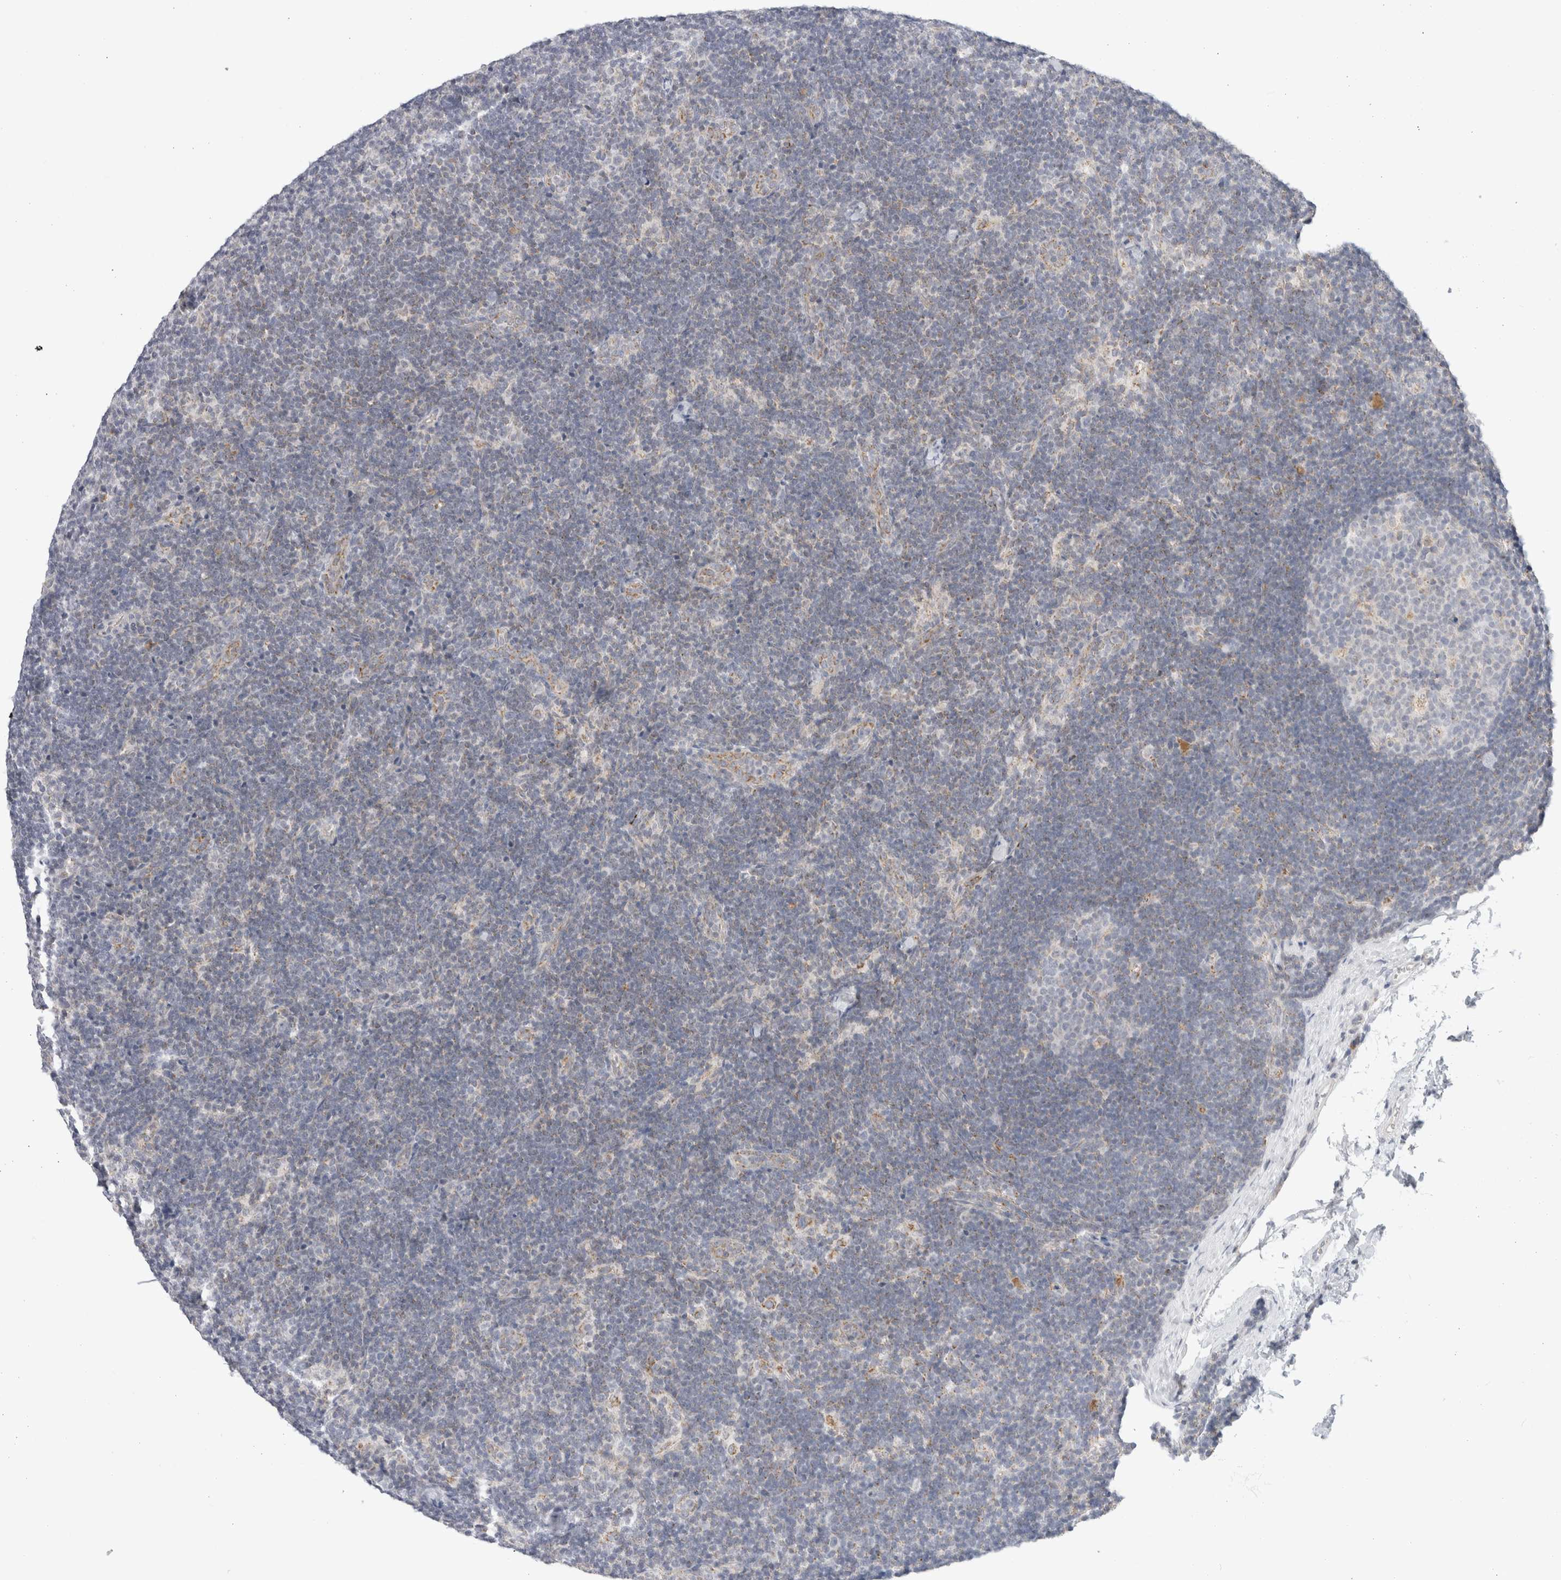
{"staining": {"intensity": "negative", "quantity": "none", "location": "none"}, "tissue": "lymph node", "cell_type": "Germinal center cells", "image_type": "normal", "snomed": [{"axis": "morphology", "description": "Normal tissue, NOS"}, {"axis": "topography", "description": "Lymph node"}], "caption": "Human lymph node stained for a protein using IHC displays no positivity in germinal center cells.", "gene": "FAHD1", "patient": {"sex": "female", "age": 22}}